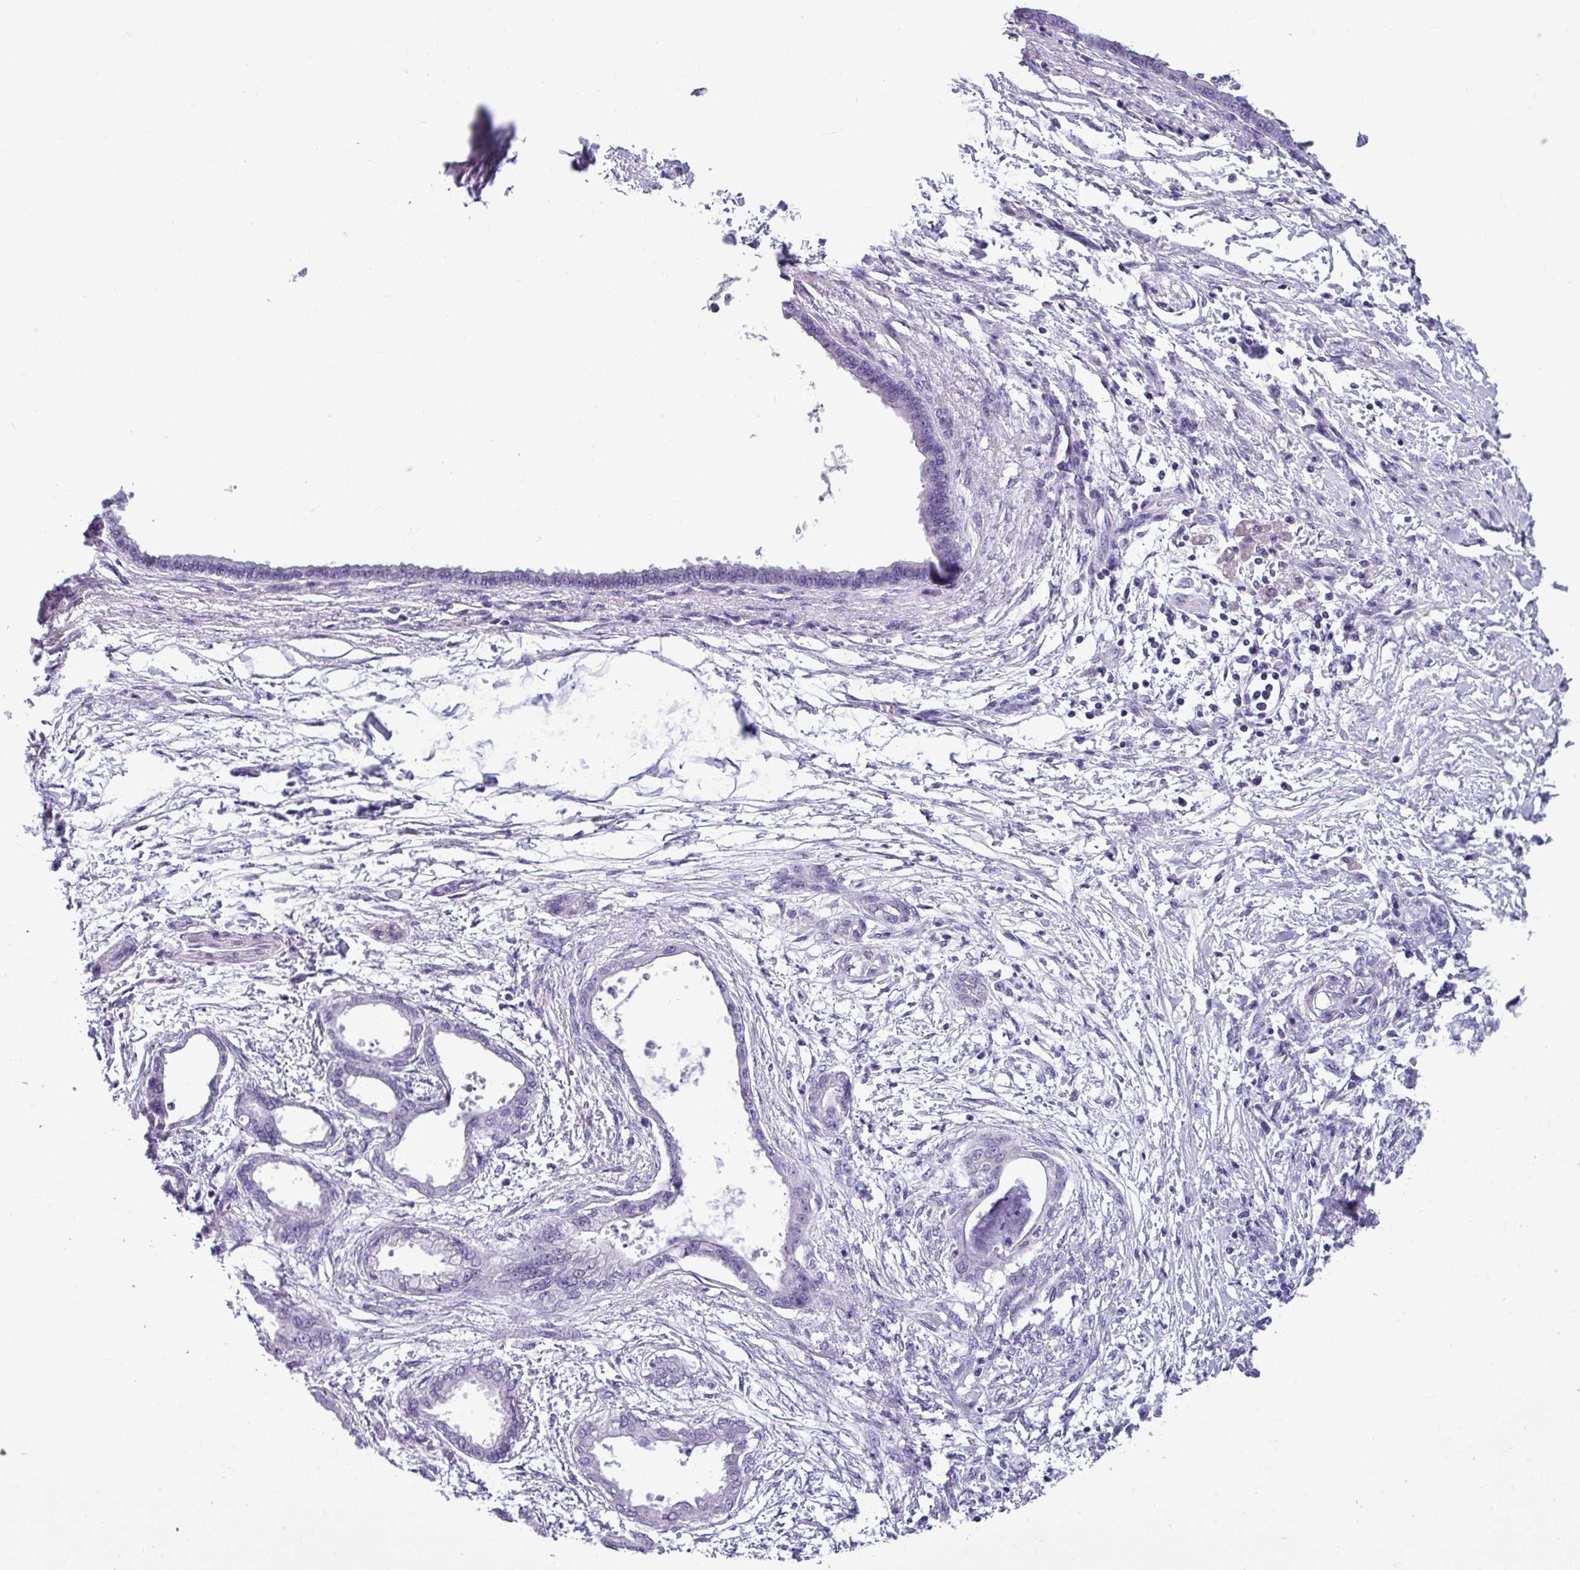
{"staining": {"intensity": "negative", "quantity": "none", "location": "none"}, "tissue": "pancreatic cancer", "cell_type": "Tumor cells", "image_type": "cancer", "snomed": [{"axis": "morphology", "description": "Adenocarcinoma, NOS"}, {"axis": "topography", "description": "Pancreas"}], "caption": "Immunohistochemistry (IHC) micrograph of human pancreatic adenocarcinoma stained for a protein (brown), which shows no positivity in tumor cells.", "gene": "SRGAP1", "patient": {"sex": "female", "age": 55}}